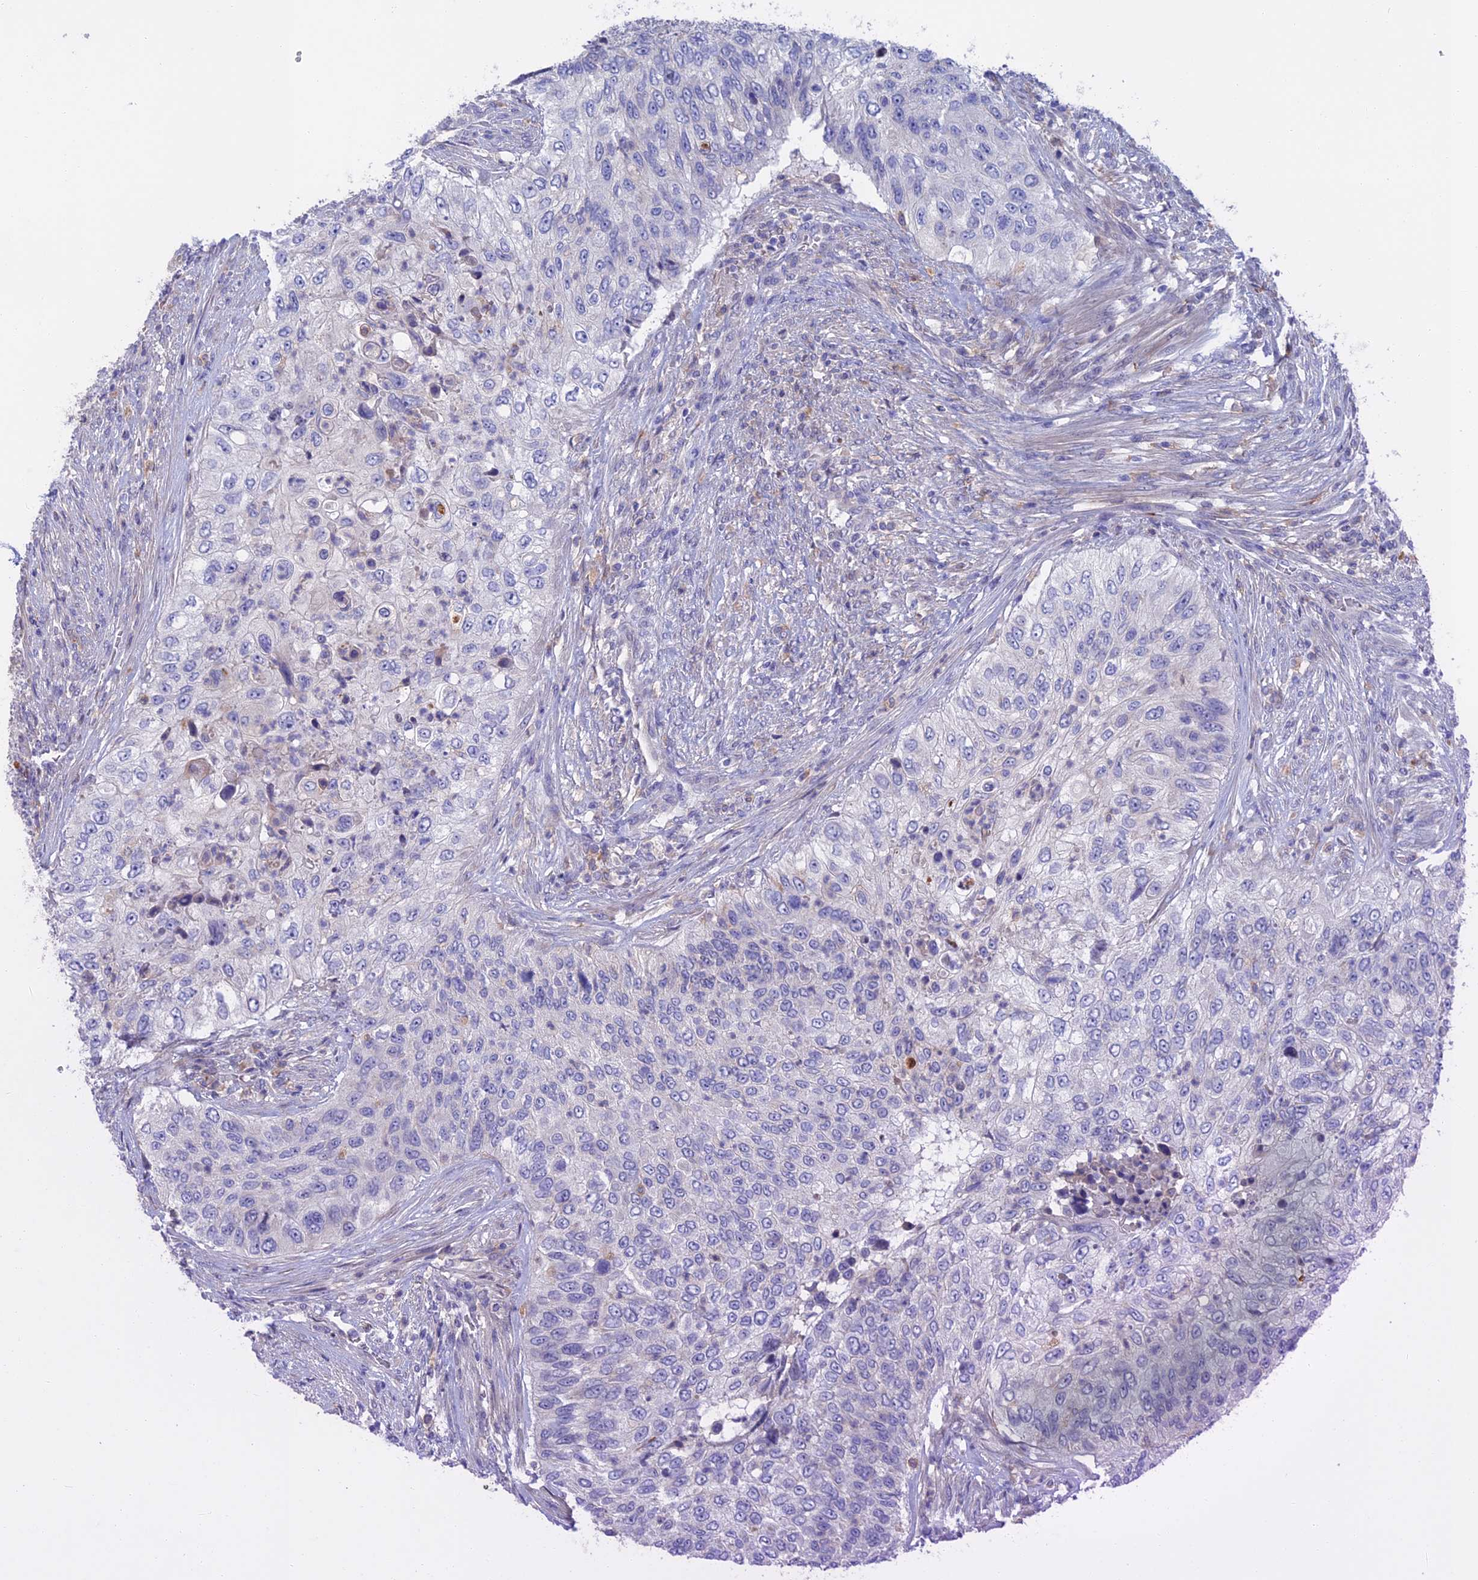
{"staining": {"intensity": "negative", "quantity": "none", "location": "none"}, "tissue": "urothelial cancer", "cell_type": "Tumor cells", "image_type": "cancer", "snomed": [{"axis": "morphology", "description": "Urothelial carcinoma, High grade"}, {"axis": "topography", "description": "Urinary bladder"}], "caption": "A high-resolution image shows immunohistochemistry (IHC) staining of urothelial cancer, which displays no significant expression in tumor cells.", "gene": "SLC2A6", "patient": {"sex": "female", "age": 60}}